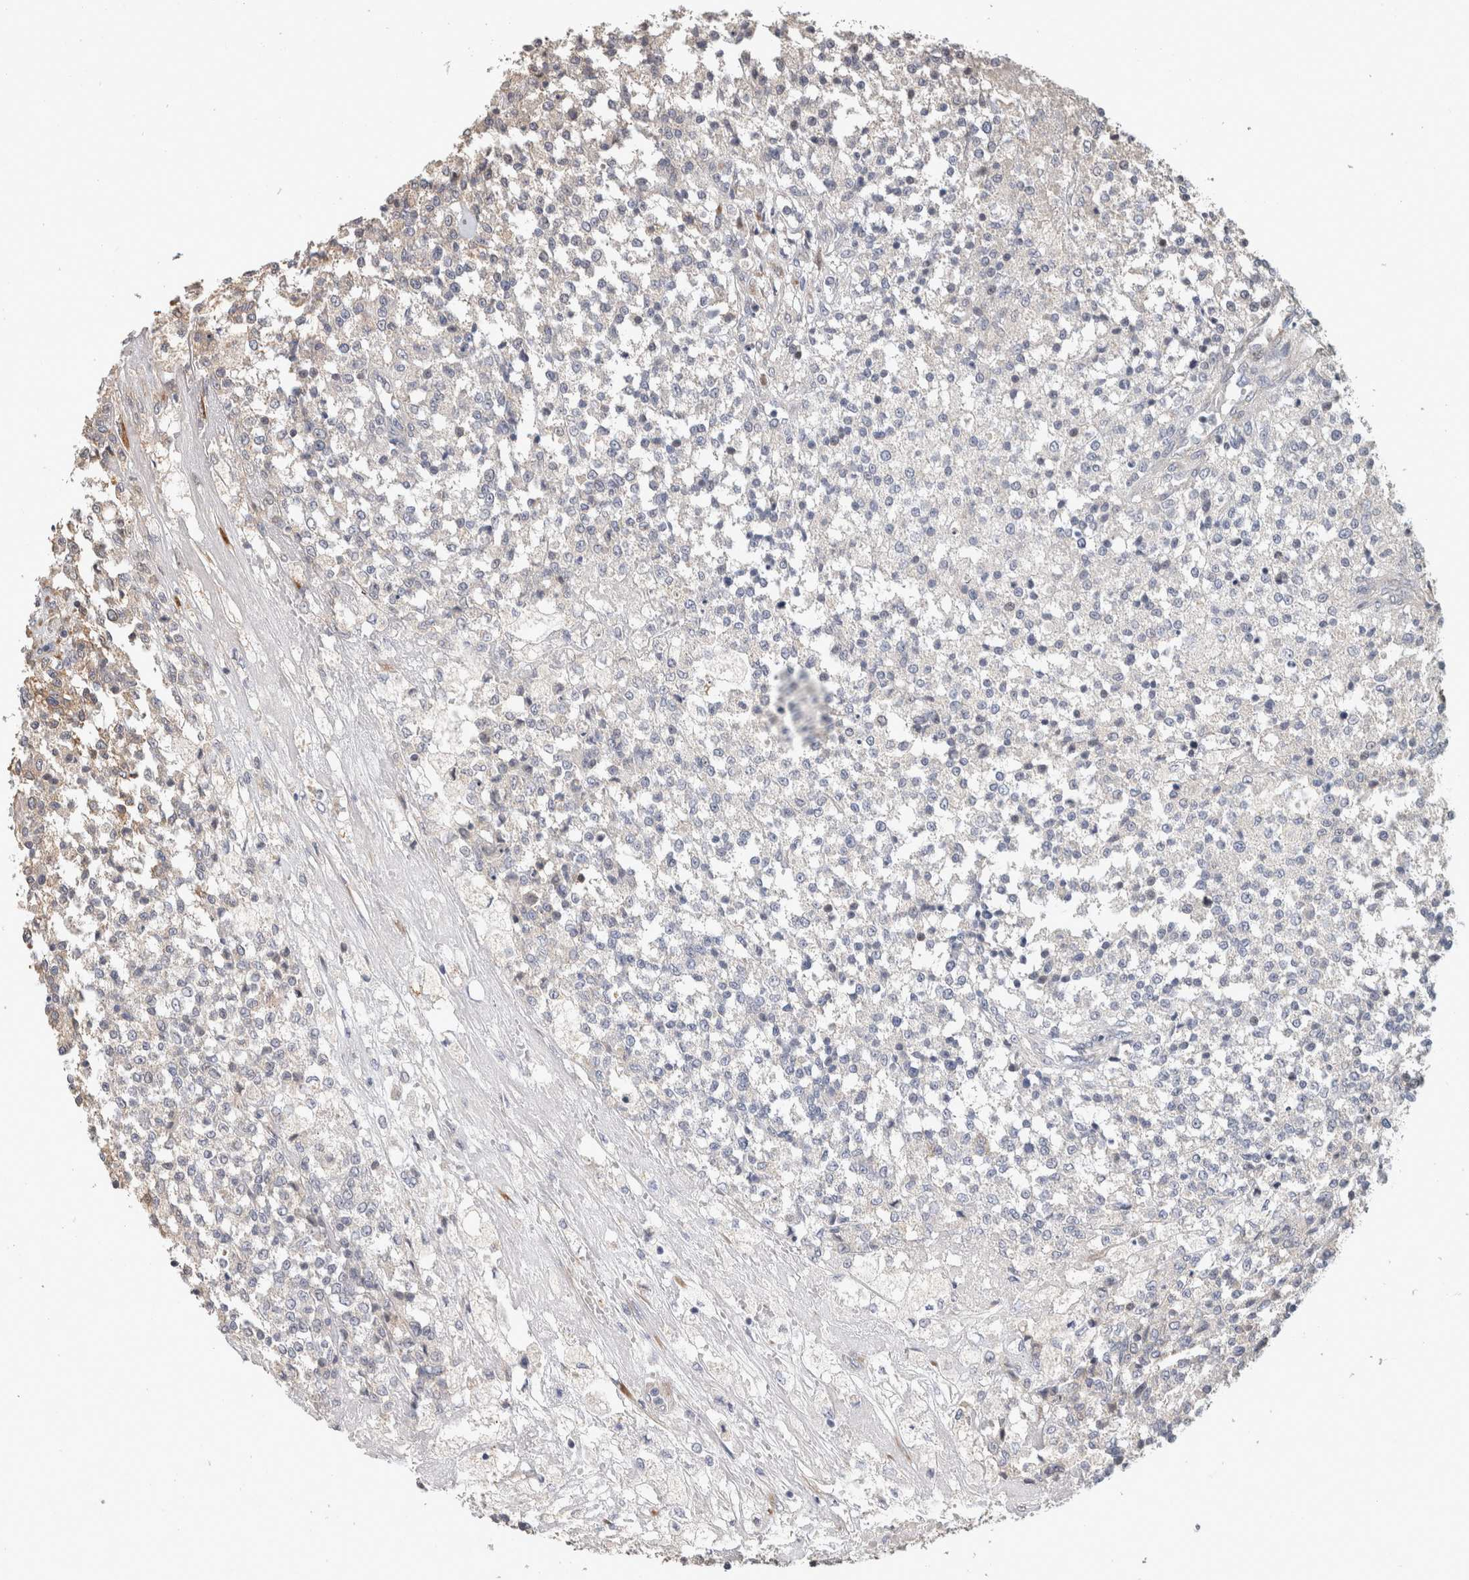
{"staining": {"intensity": "moderate", "quantity": "<25%", "location": "cytoplasmic/membranous"}, "tissue": "testis cancer", "cell_type": "Tumor cells", "image_type": "cancer", "snomed": [{"axis": "morphology", "description": "Seminoma, NOS"}, {"axis": "topography", "description": "Testis"}], "caption": "Seminoma (testis) stained with a brown dye reveals moderate cytoplasmic/membranous positive expression in about <25% of tumor cells.", "gene": "PCDHB15", "patient": {"sex": "male", "age": 59}}